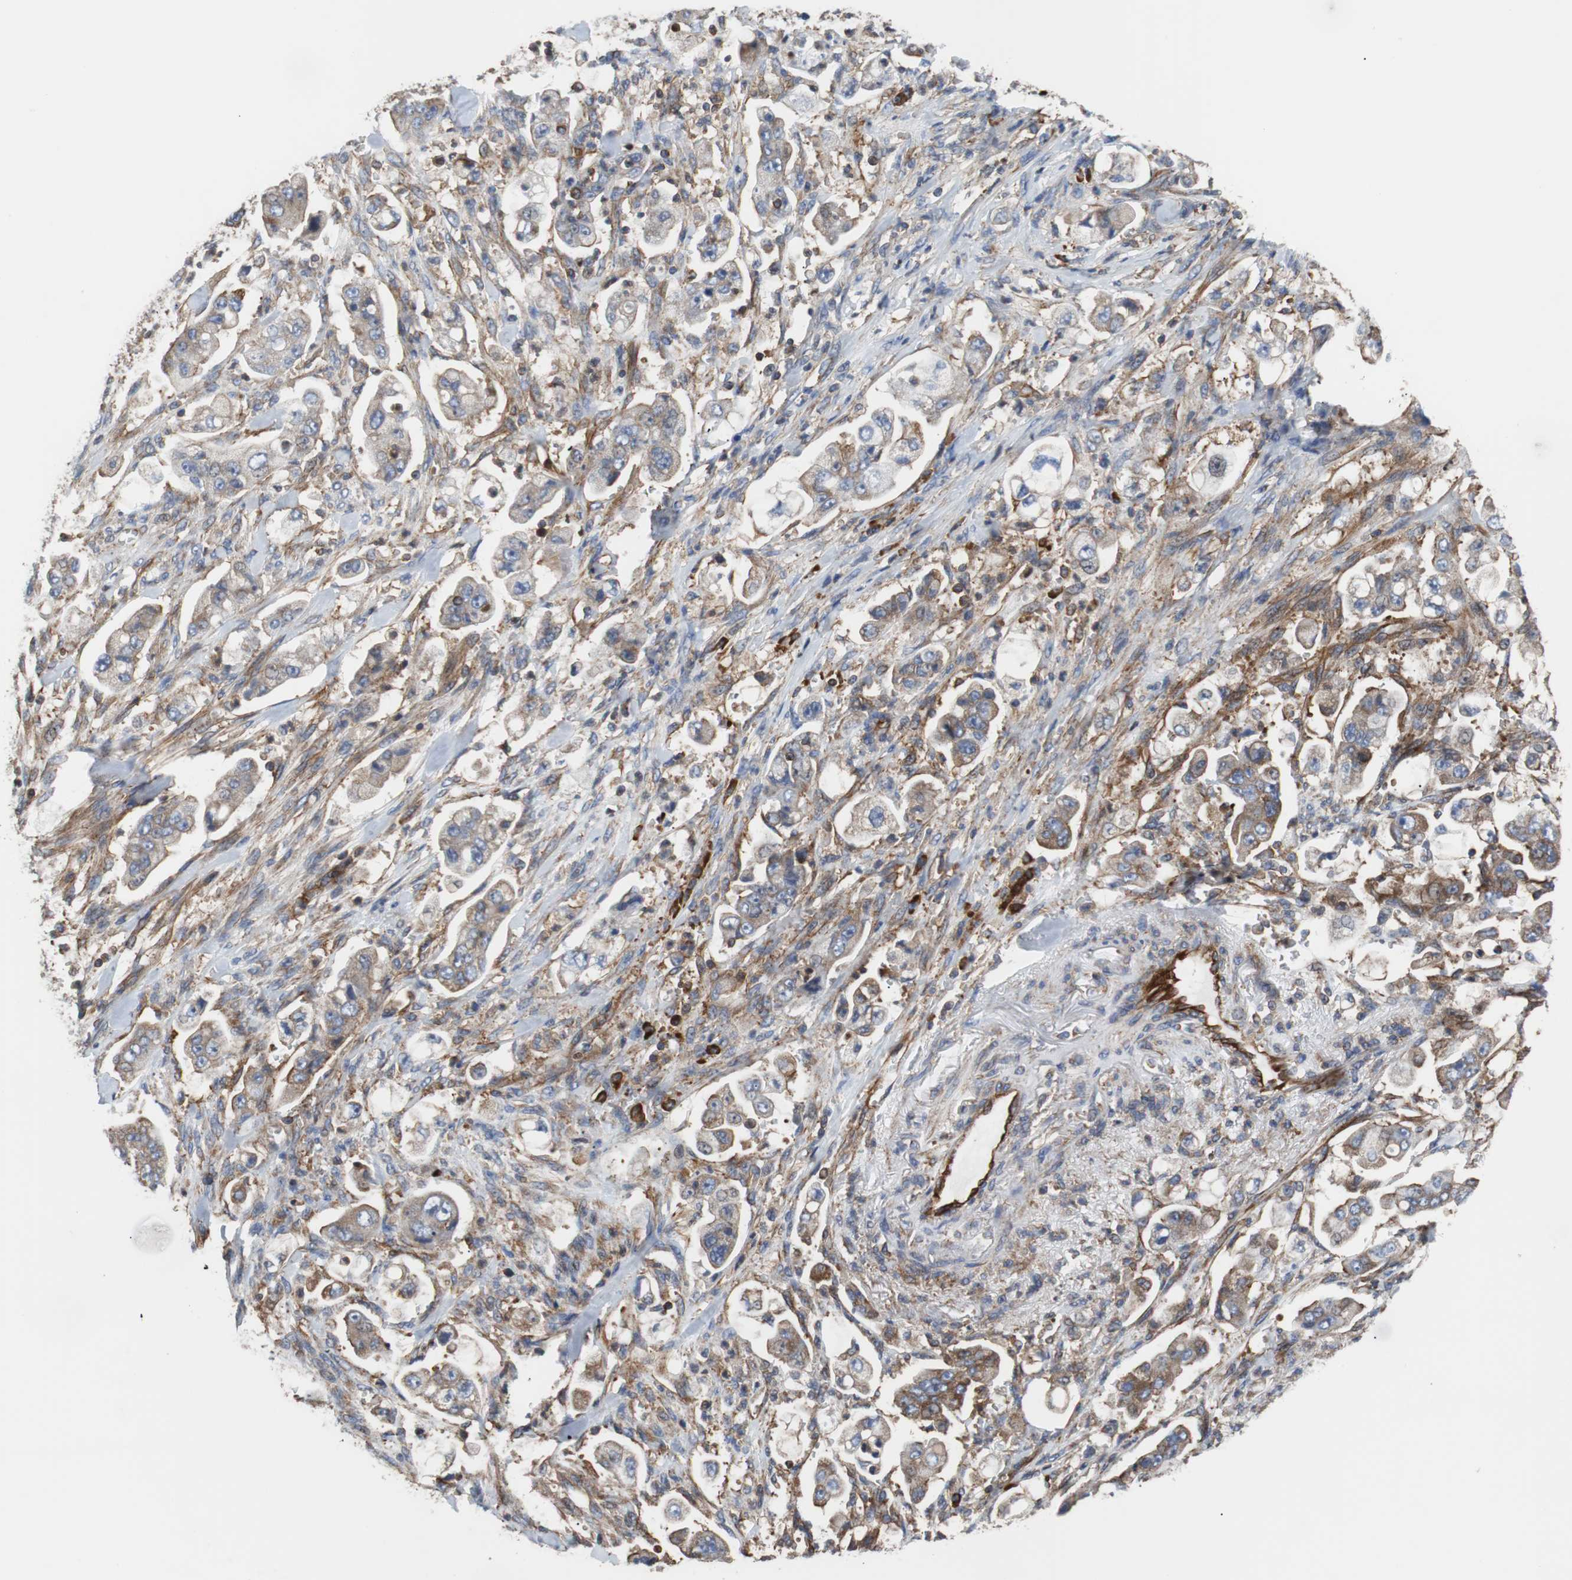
{"staining": {"intensity": "moderate", "quantity": ">75%", "location": "cytoplasmic/membranous"}, "tissue": "stomach cancer", "cell_type": "Tumor cells", "image_type": "cancer", "snomed": [{"axis": "morphology", "description": "Adenocarcinoma, NOS"}, {"axis": "topography", "description": "Stomach"}], "caption": "Immunohistochemistry image of human stomach adenocarcinoma stained for a protein (brown), which demonstrates medium levels of moderate cytoplasmic/membranous expression in about >75% of tumor cells.", "gene": "PLCG2", "patient": {"sex": "male", "age": 62}}